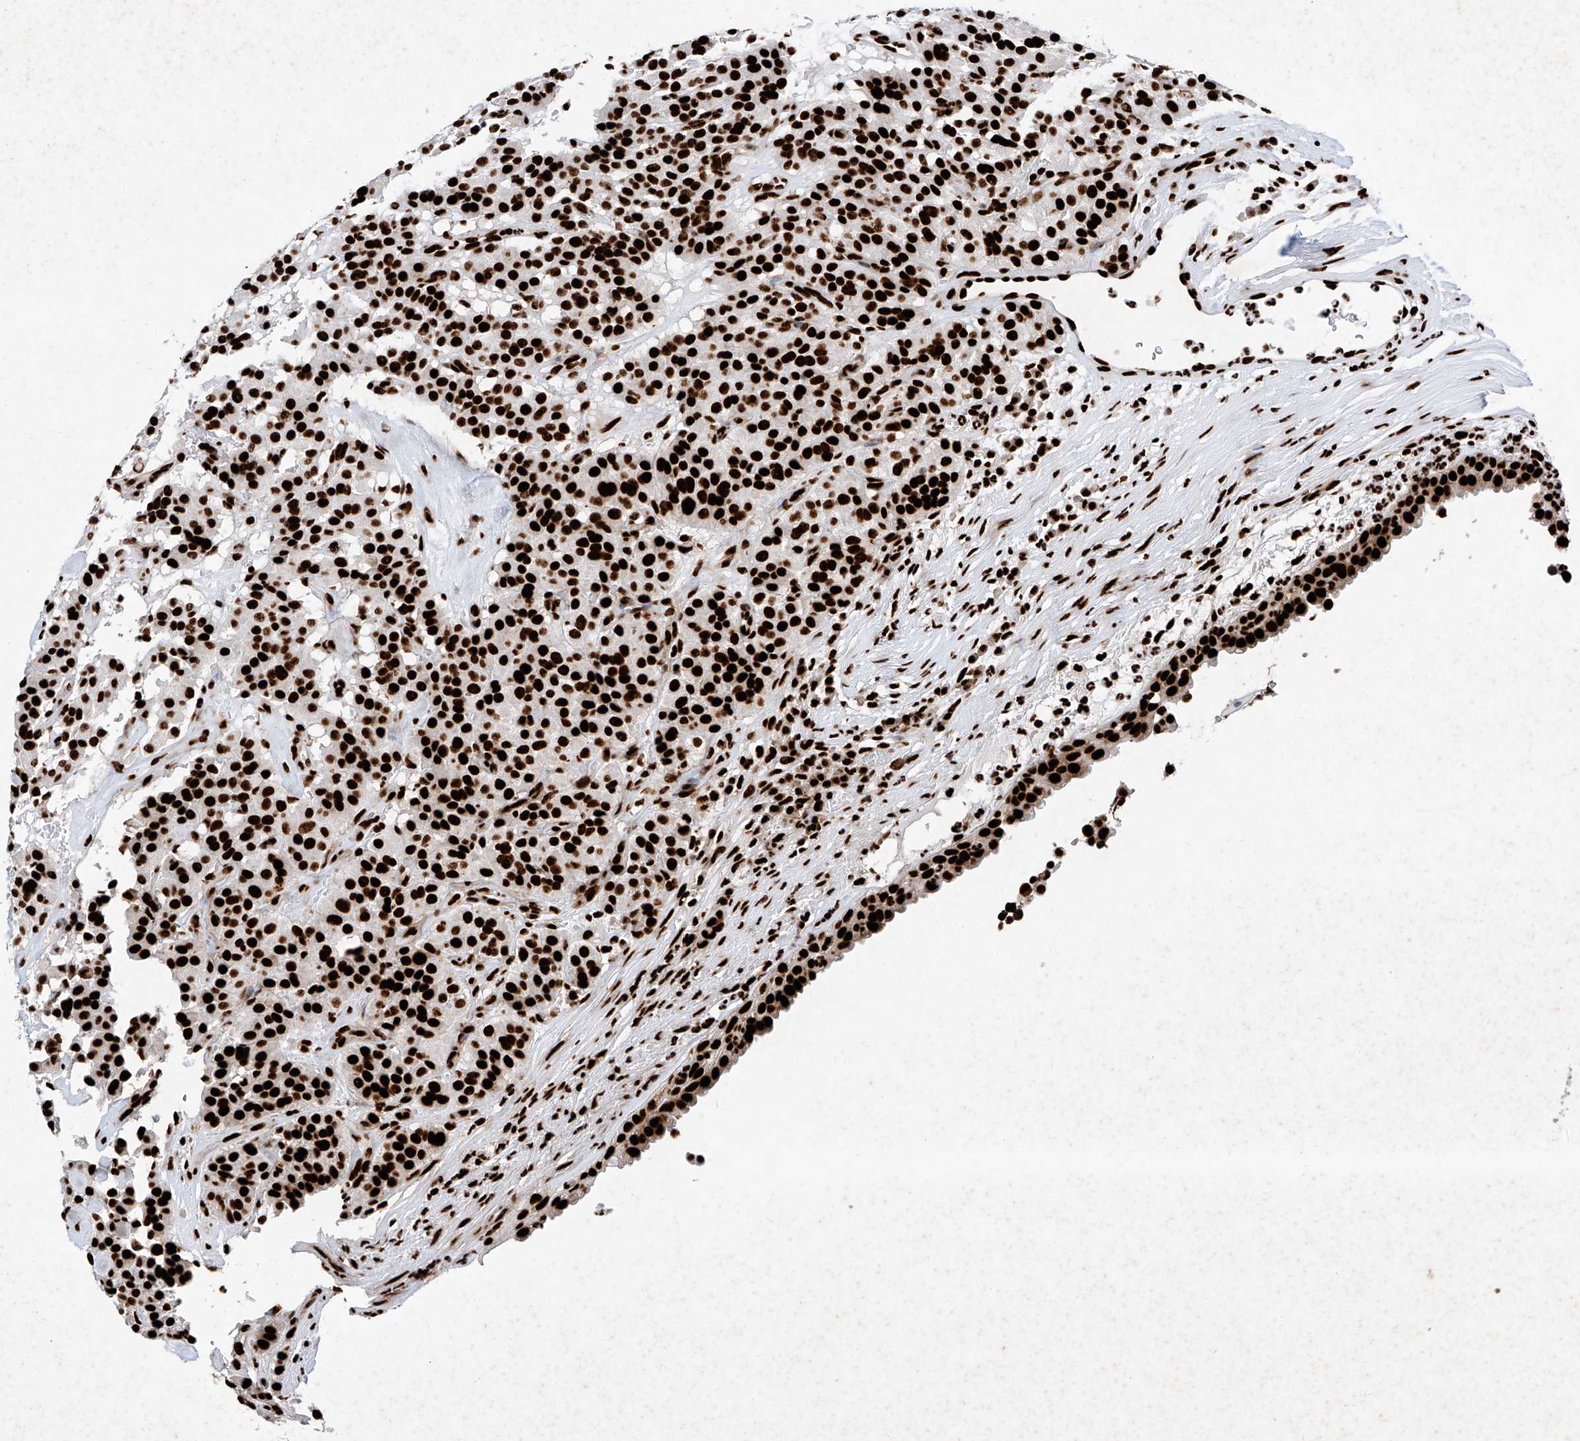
{"staining": {"intensity": "strong", "quantity": ">75%", "location": "nuclear"}, "tissue": "carcinoid", "cell_type": "Tumor cells", "image_type": "cancer", "snomed": [{"axis": "morphology", "description": "Carcinoid, malignant, NOS"}, {"axis": "topography", "description": "Lung"}], "caption": "IHC (DAB) staining of malignant carcinoid reveals strong nuclear protein expression in about >75% of tumor cells. (Stains: DAB in brown, nuclei in blue, Microscopy: brightfield microscopy at high magnification).", "gene": "SRSF6", "patient": {"sex": "male", "age": 30}}